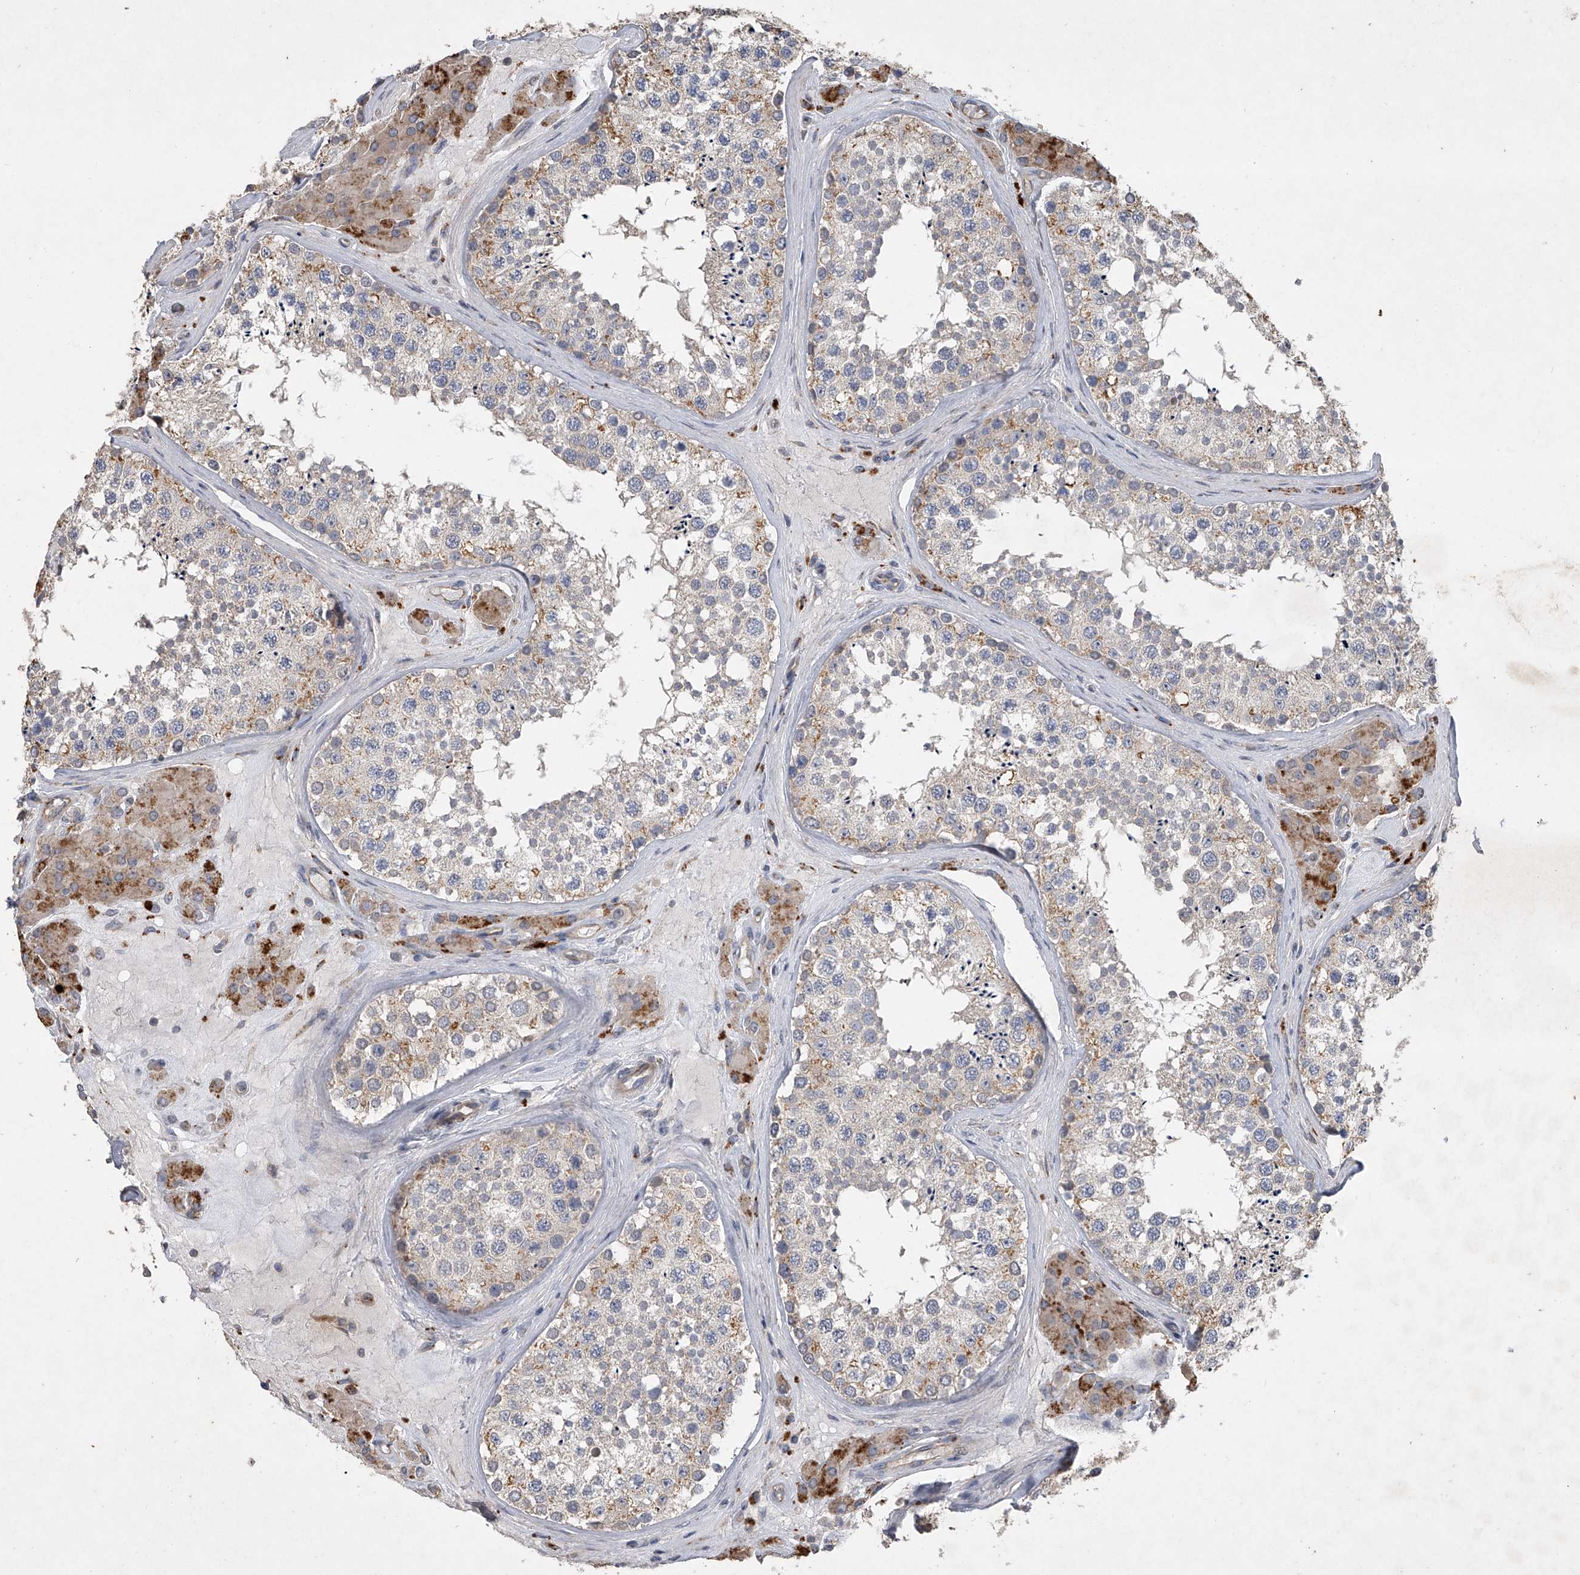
{"staining": {"intensity": "moderate", "quantity": "<25%", "location": "cytoplasmic/membranous"}, "tissue": "testis", "cell_type": "Cells in seminiferous ducts", "image_type": "normal", "snomed": [{"axis": "morphology", "description": "Normal tissue, NOS"}, {"axis": "topography", "description": "Testis"}], "caption": "Unremarkable testis was stained to show a protein in brown. There is low levels of moderate cytoplasmic/membranous positivity in about <25% of cells in seminiferous ducts. (Stains: DAB (3,3'-diaminobenzidine) in brown, nuclei in blue, Microscopy: brightfield microscopy at high magnification).", "gene": "DOCK9", "patient": {"sex": "male", "age": 46}}